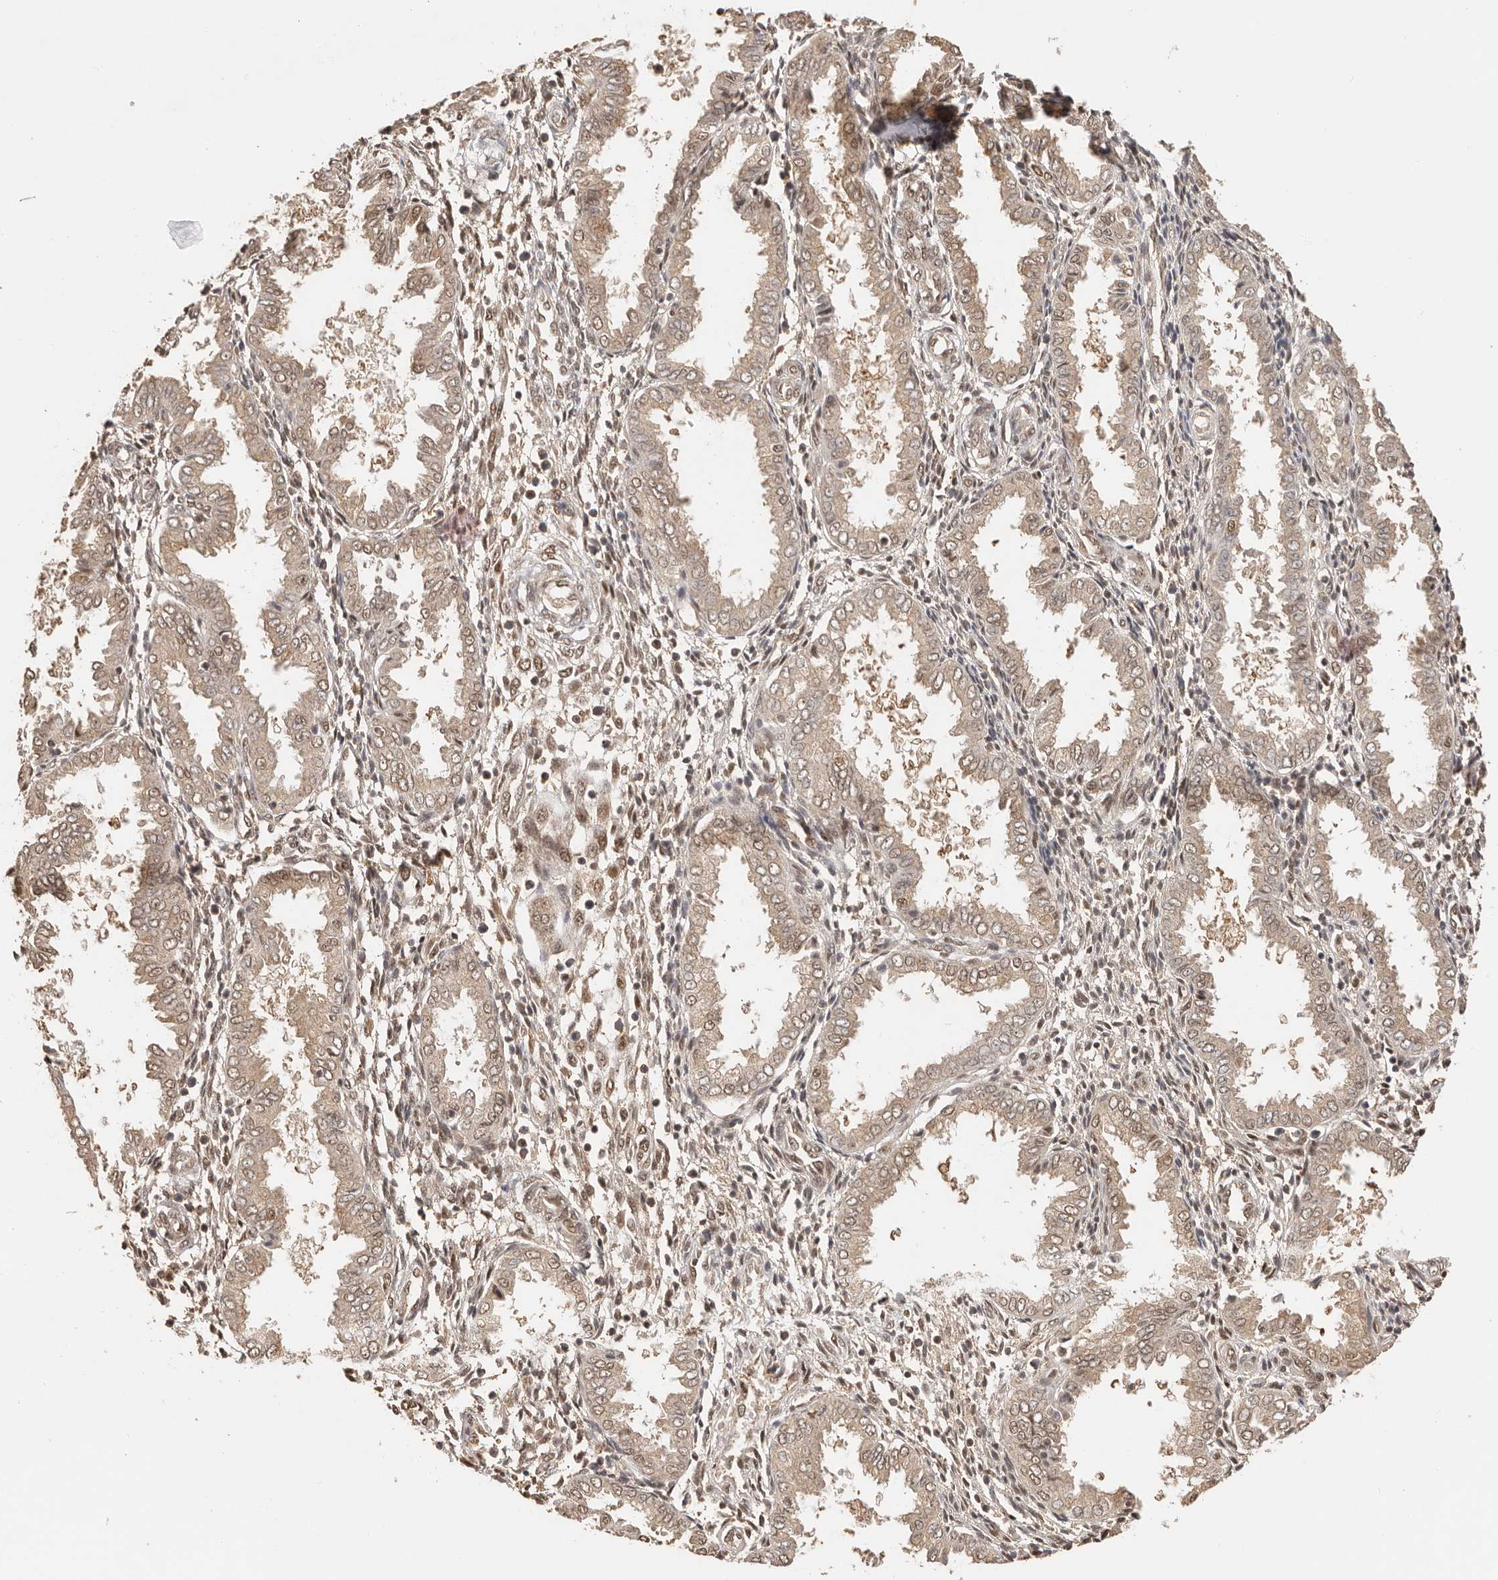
{"staining": {"intensity": "moderate", "quantity": "25%-75%", "location": "nuclear"}, "tissue": "endometrium", "cell_type": "Cells in endometrial stroma", "image_type": "normal", "snomed": [{"axis": "morphology", "description": "Normal tissue, NOS"}, {"axis": "topography", "description": "Endometrium"}], "caption": "About 25%-75% of cells in endometrial stroma in unremarkable endometrium reveal moderate nuclear protein expression as visualized by brown immunohistochemical staining.", "gene": "PSMA5", "patient": {"sex": "female", "age": 33}}